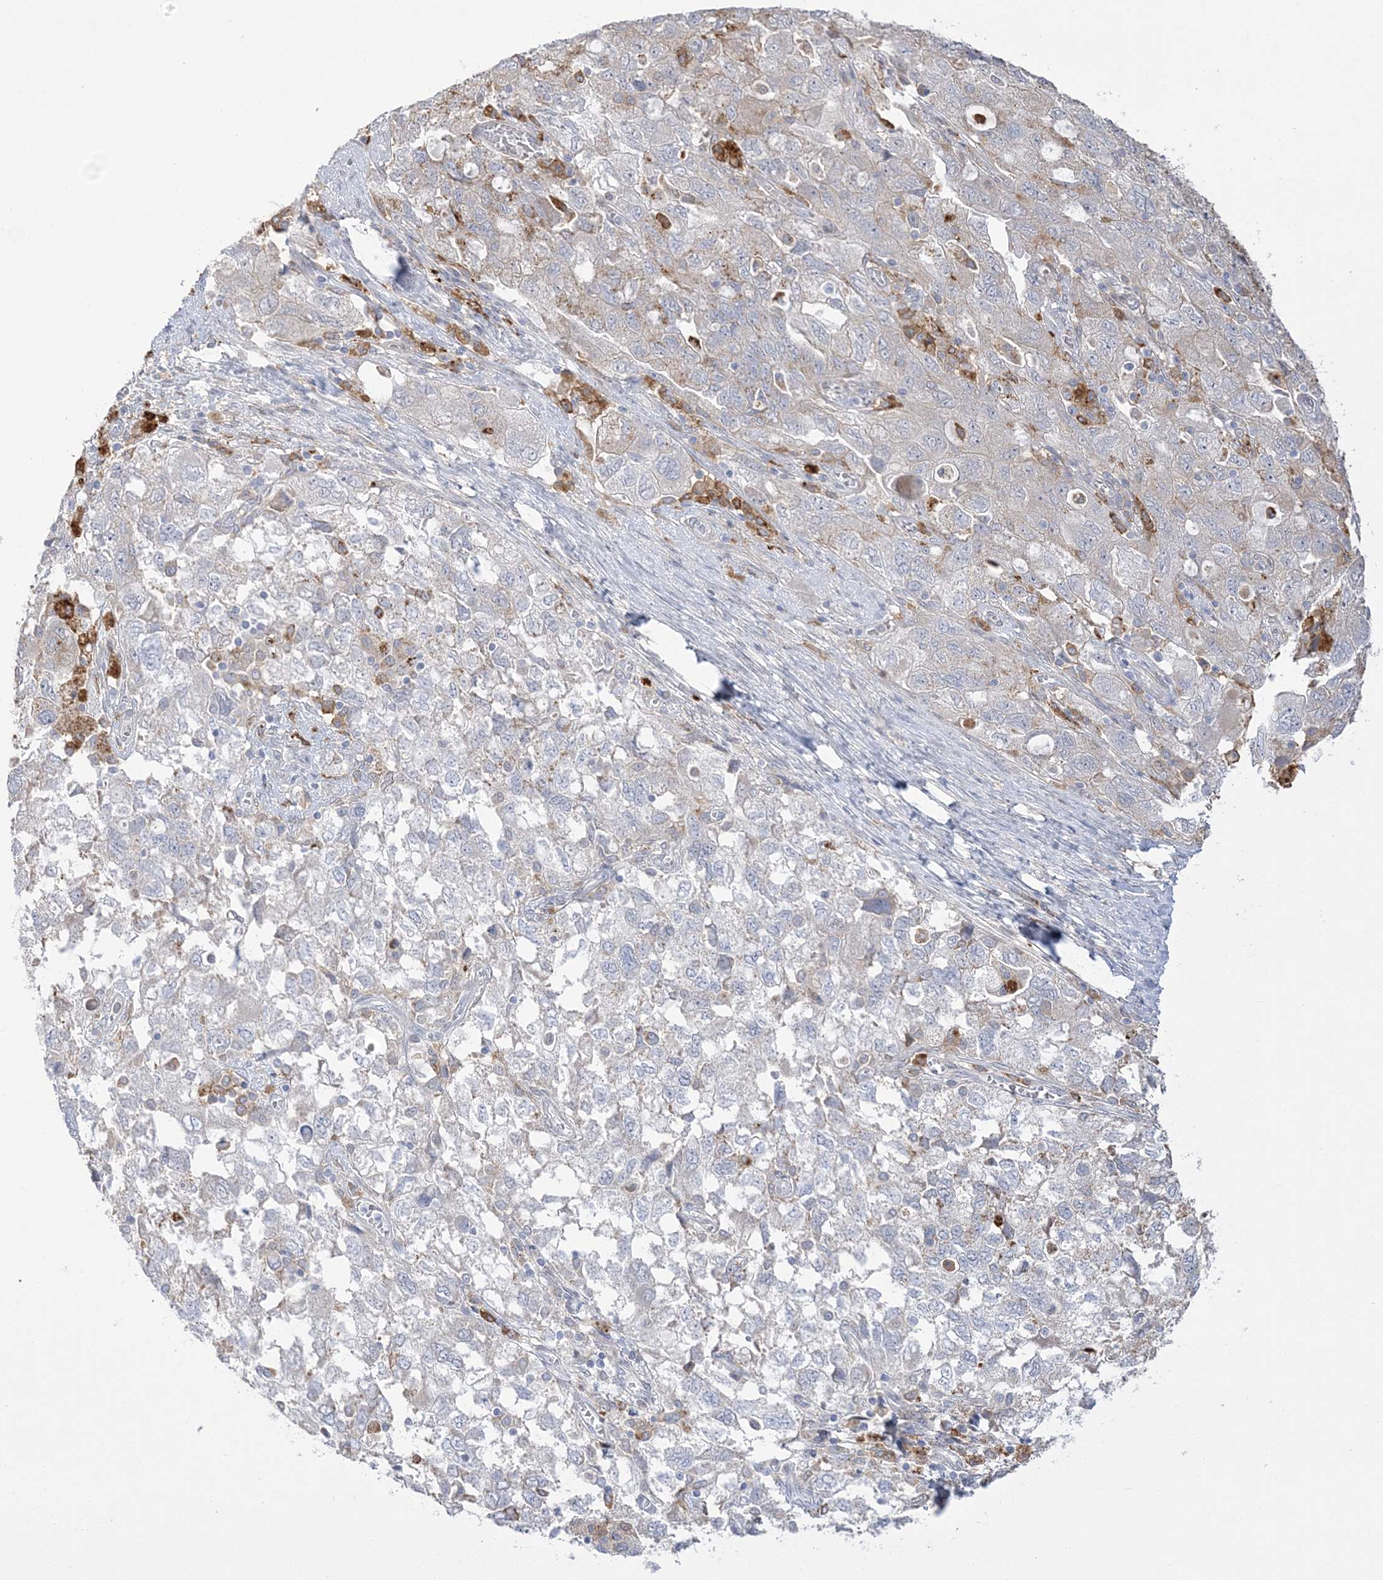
{"staining": {"intensity": "negative", "quantity": "none", "location": "none"}, "tissue": "ovarian cancer", "cell_type": "Tumor cells", "image_type": "cancer", "snomed": [{"axis": "morphology", "description": "Carcinoma, NOS"}, {"axis": "morphology", "description": "Cystadenocarcinoma, serous, NOS"}, {"axis": "topography", "description": "Ovary"}], "caption": "The image displays no significant staining in tumor cells of ovarian serous cystadenocarcinoma.", "gene": "HAAO", "patient": {"sex": "female", "age": 69}}